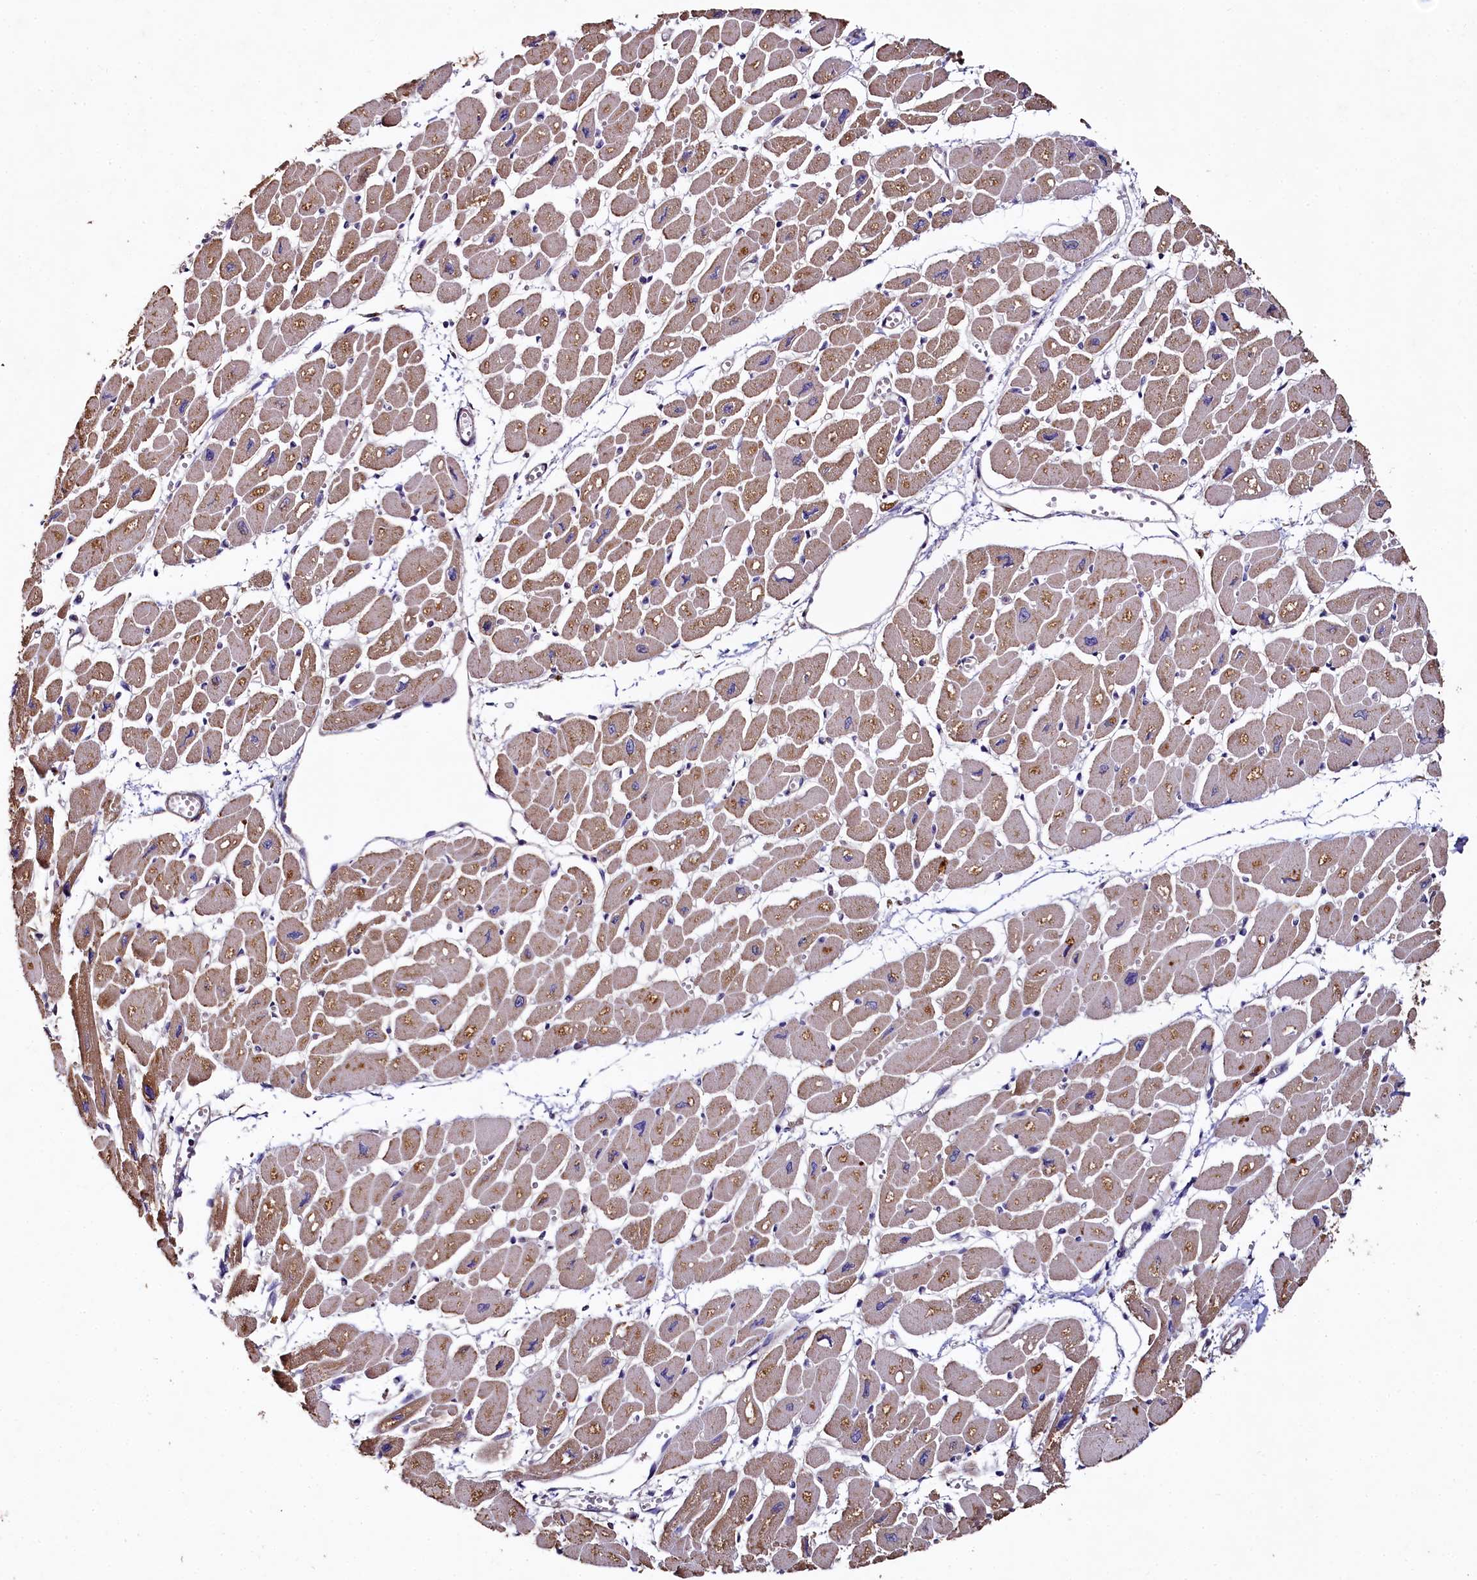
{"staining": {"intensity": "moderate", "quantity": ">75%", "location": "cytoplasmic/membranous"}, "tissue": "heart muscle", "cell_type": "Cardiomyocytes", "image_type": "normal", "snomed": [{"axis": "morphology", "description": "Normal tissue, NOS"}, {"axis": "topography", "description": "Heart"}], "caption": "Benign heart muscle was stained to show a protein in brown. There is medium levels of moderate cytoplasmic/membranous staining in about >75% of cardiomyocytes. (DAB (3,3'-diaminobenzidine) = brown stain, brightfield microscopy at high magnification).", "gene": "SPRYD3", "patient": {"sex": "female", "age": 54}}